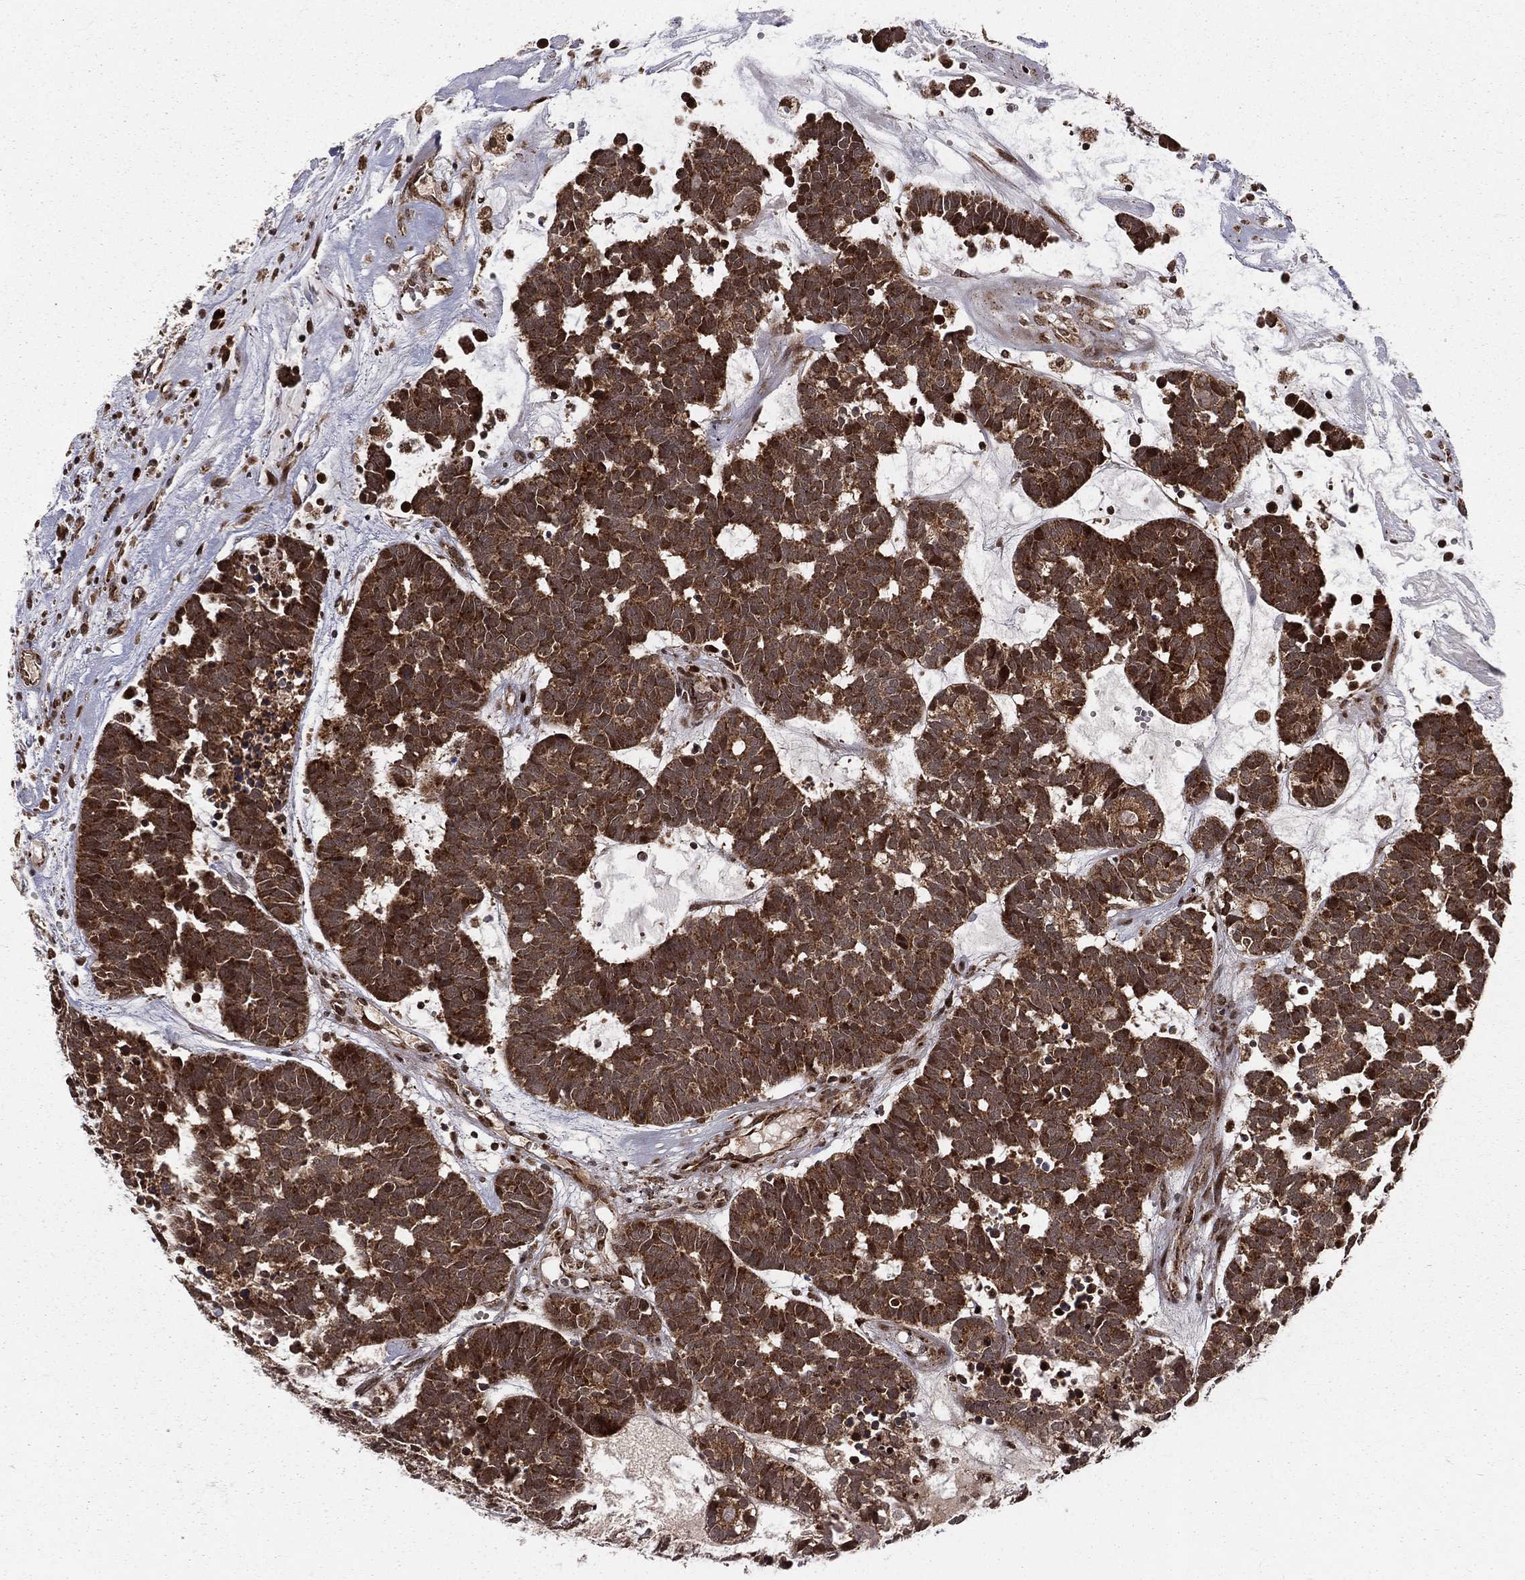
{"staining": {"intensity": "strong", "quantity": ">75%", "location": "cytoplasmic/membranous,nuclear"}, "tissue": "head and neck cancer", "cell_type": "Tumor cells", "image_type": "cancer", "snomed": [{"axis": "morphology", "description": "Adenocarcinoma, NOS"}, {"axis": "topography", "description": "Head-Neck"}], "caption": "The micrograph displays a brown stain indicating the presence of a protein in the cytoplasmic/membranous and nuclear of tumor cells in head and neck adenocarcinoma.", "gene": "MDM2", "patient": {"sex": "female", "age": 81}}